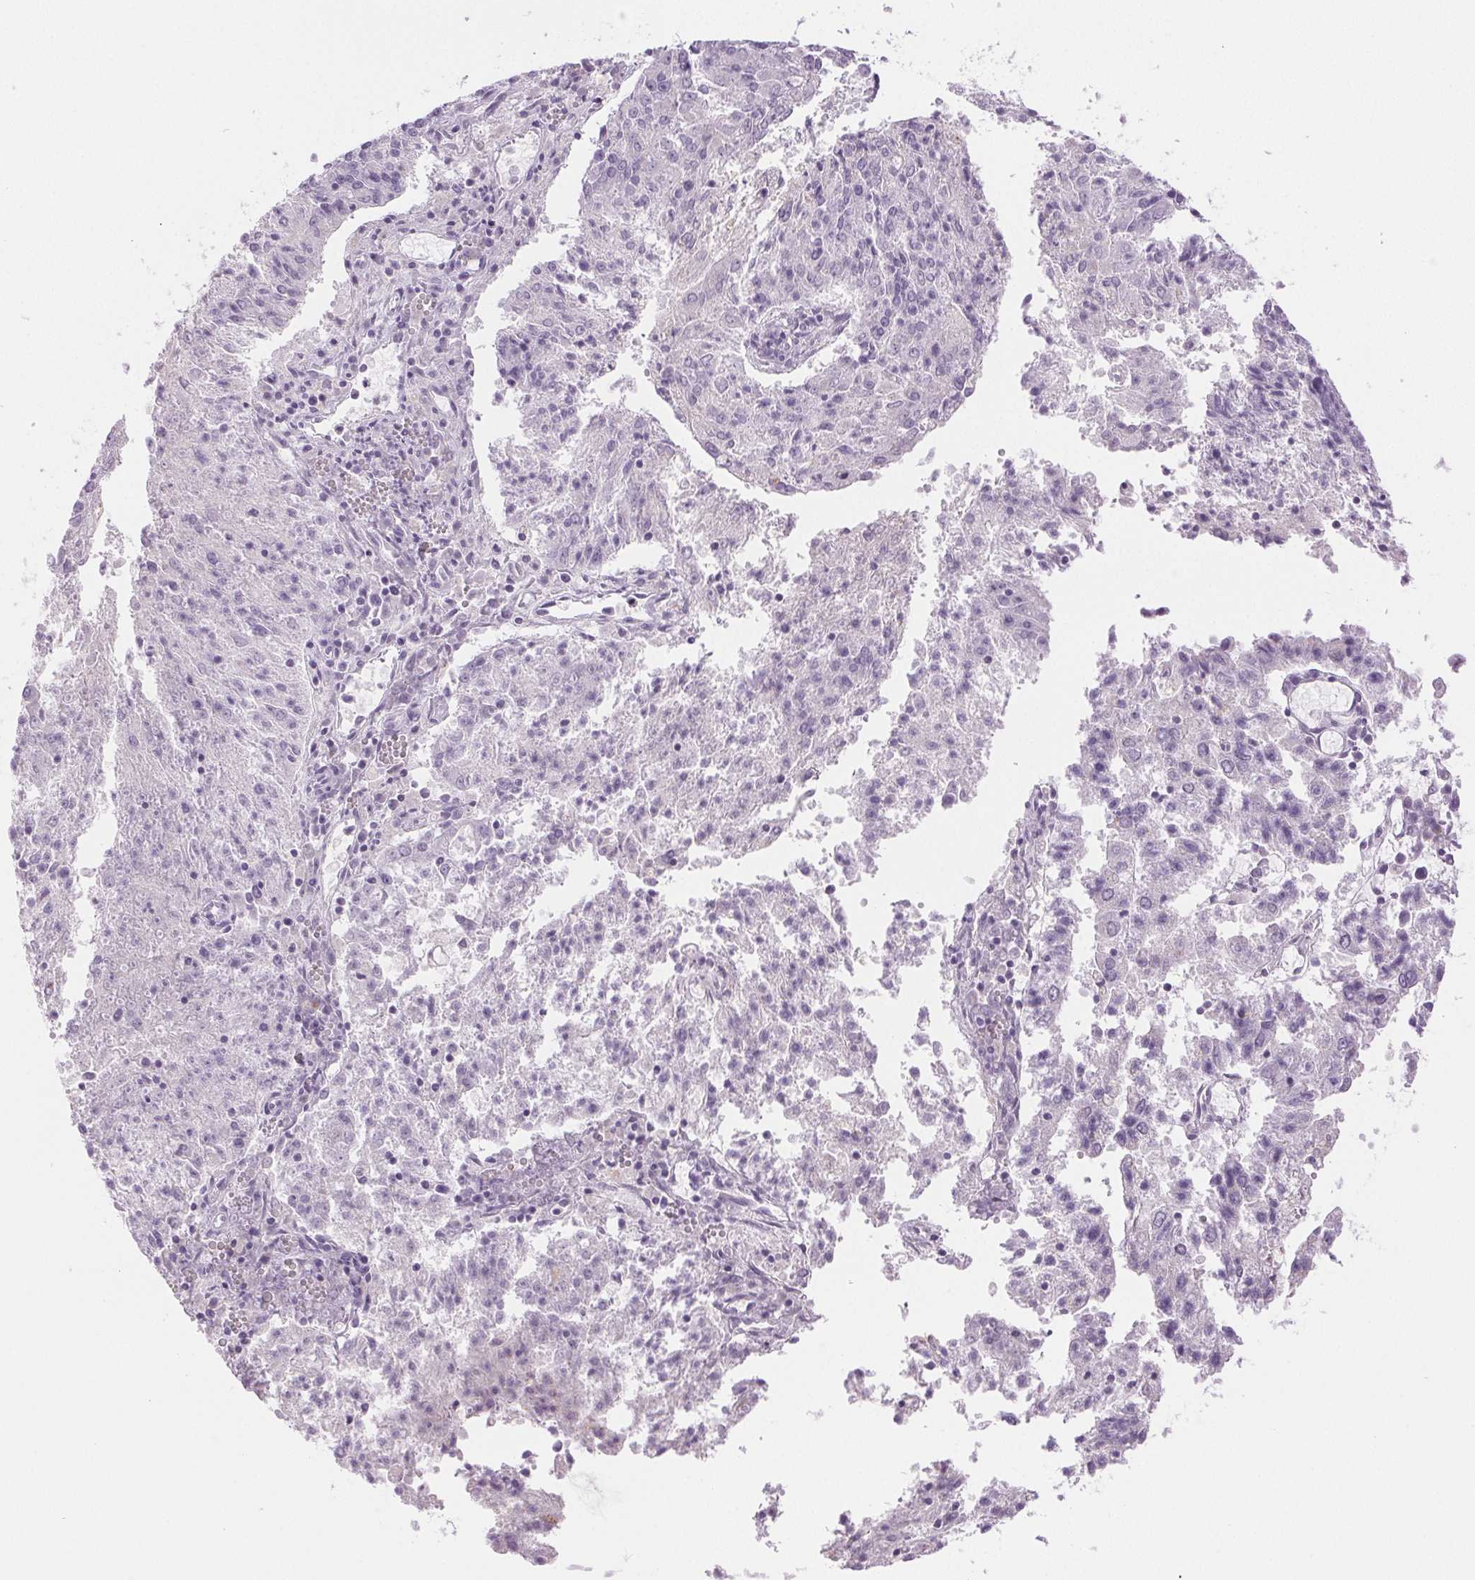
{"staining": {"intensity": "negative", "quantity": "none", "location": "none"}, "tissue": "endometrial cancer", "cell_type": "Tumor cells", "image_type": "cancer", "snomed": [{"axis": "morphology", "description": "Adenocarcinoma, NOS"}, {"axis": "topography", "description": "Endometrium"}], "caption": "A high-resolution micrograph shows immunohistochemistry staining of endometrial adenocarcinoma, which displays no significant staining in tumor cells.", "gene": "SLC5A2", "patient": {"sex": "female", "age": 82}}